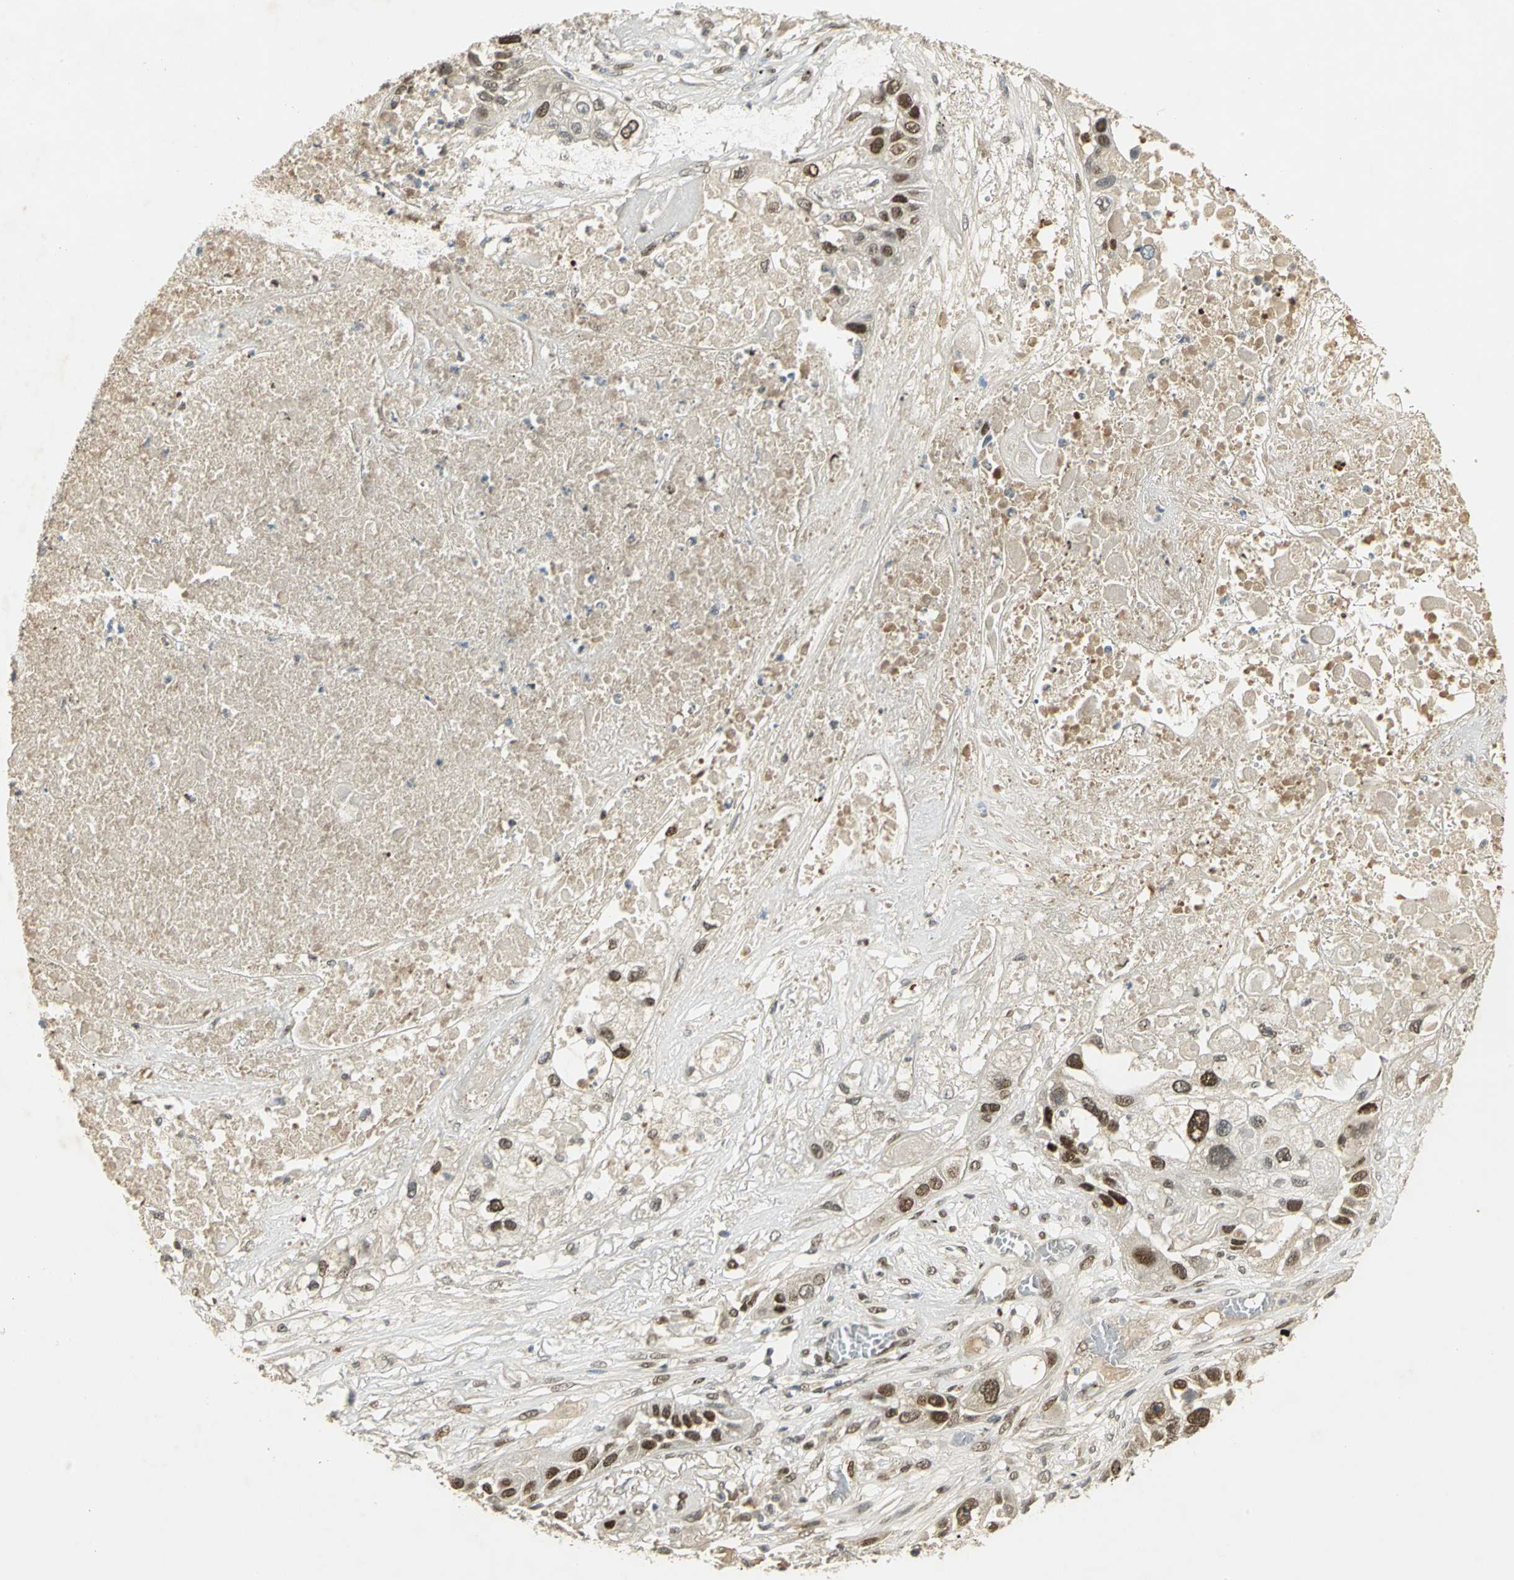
{"staining": {"intensity": "strong", "quantity": "<25%", "location": "nuclear"}, "tissue": "lung cancer", "cell_type": "Tumor cells", "image_type": "cancer", "snomed": [{"axis": "morphology", "description": "Squamous cell carcinoma, NOS"}, {"axis": "topography", "description": "Lung"}], "caption": "Protein expression analysis of lung cancer displays strong nuclear expression in approximately <25% of tumor cells. (IHC, brightfield microscopy, high magnification).", "gene": "AK6", "patient": {"sex": "male", "age": 71}}